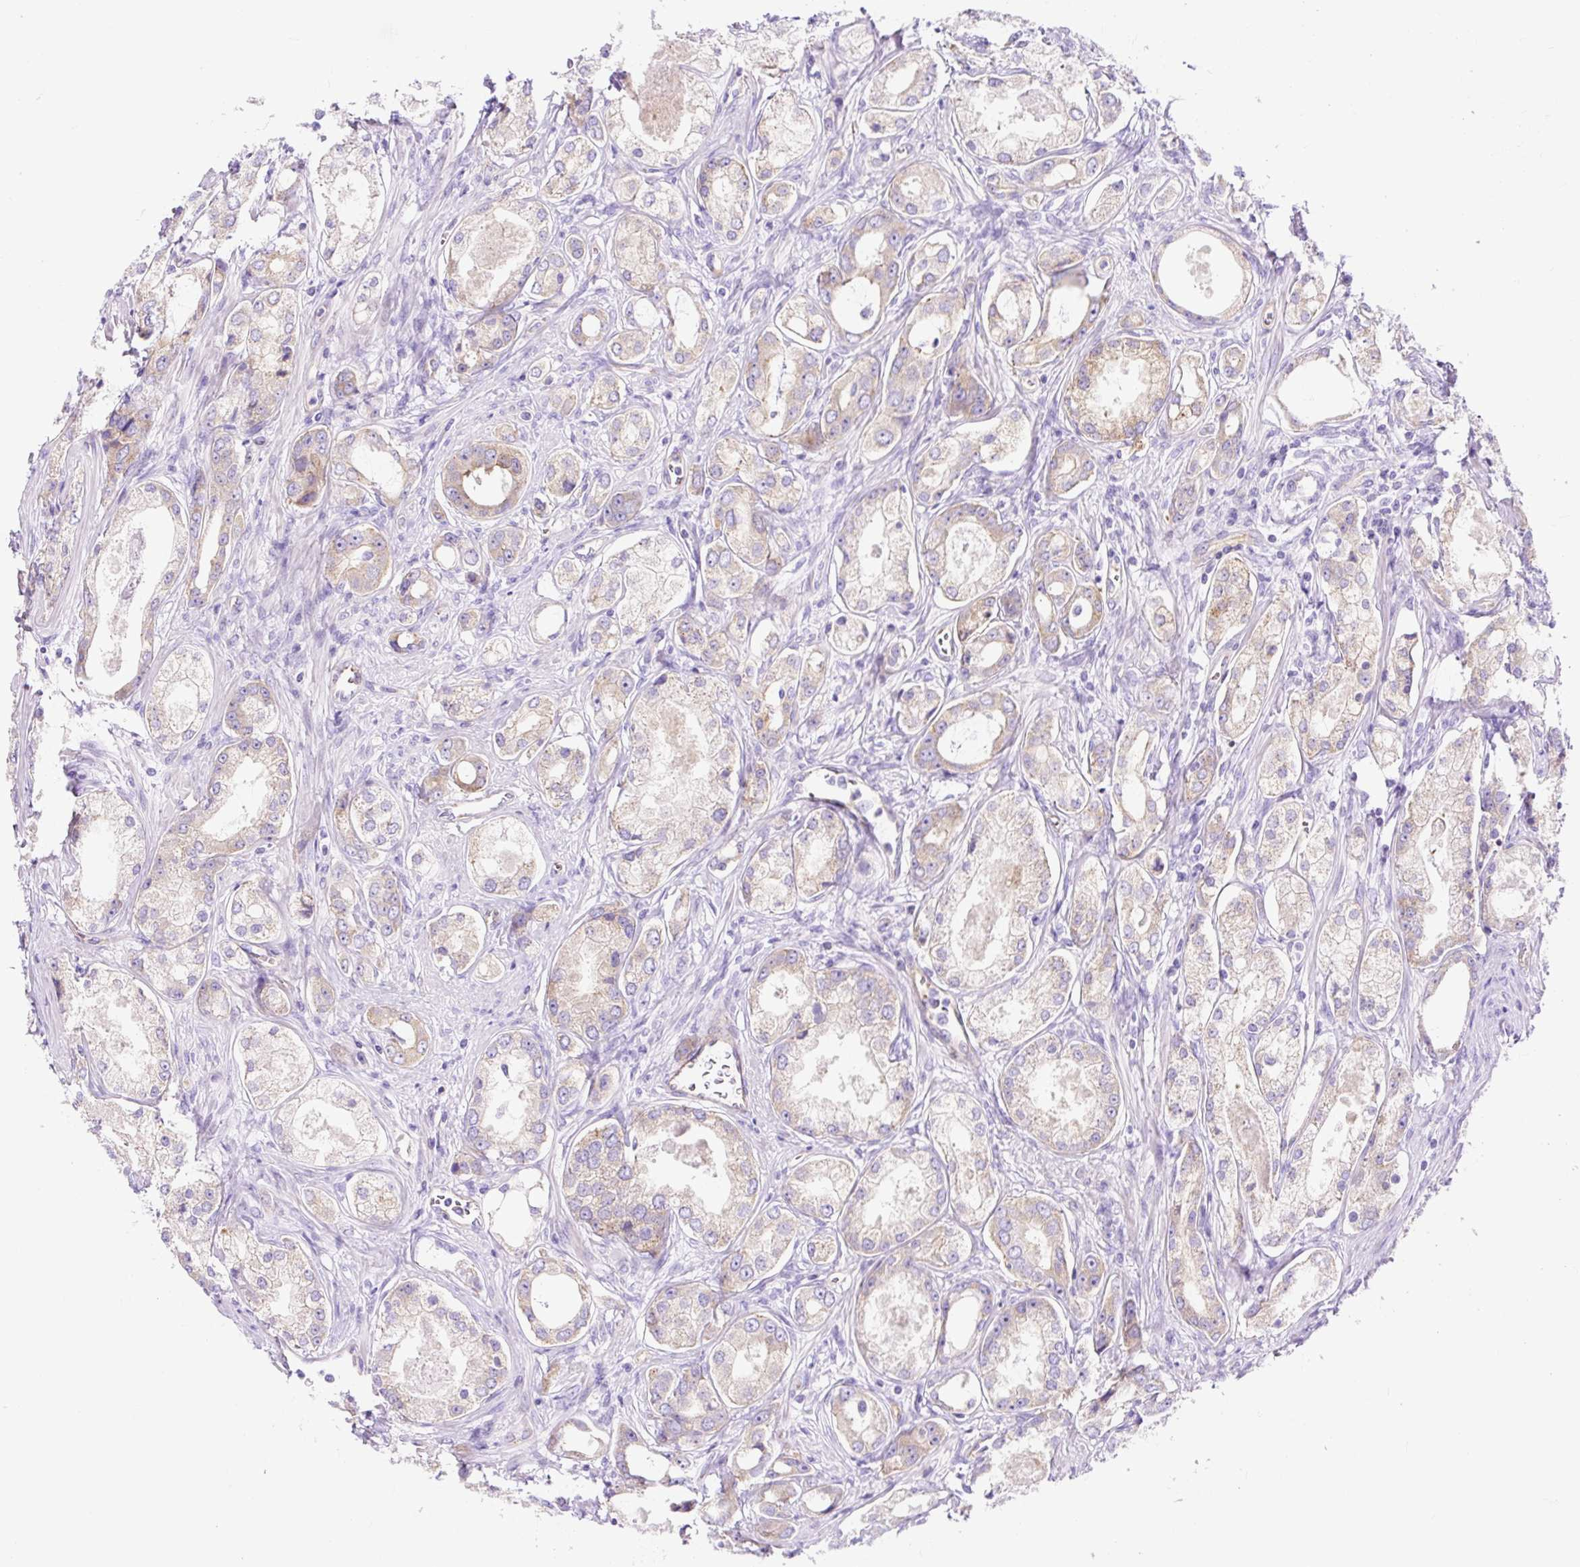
{"staining": {"intensity": "weak", "quantity": "25%-75%", "location": "cytoplasmic/membranous"}, "tissue": "prostate cancer", "cell_type": "Tumor cells", "image_type": "cancer", "snomed": [{"axis": "morphology", "description": "Adenocarcinoma, Low grade"}, {"axis": "topography", "description": "Prostate"}], "caption": "Immunohistochemical staining of human prostate cancer reveals weak cytoplasmic/membranous protein positivity in about 25%-75% of tumor cells.", "gene": "HIP1R", "patient": {"sex": "male", "age": 68}}